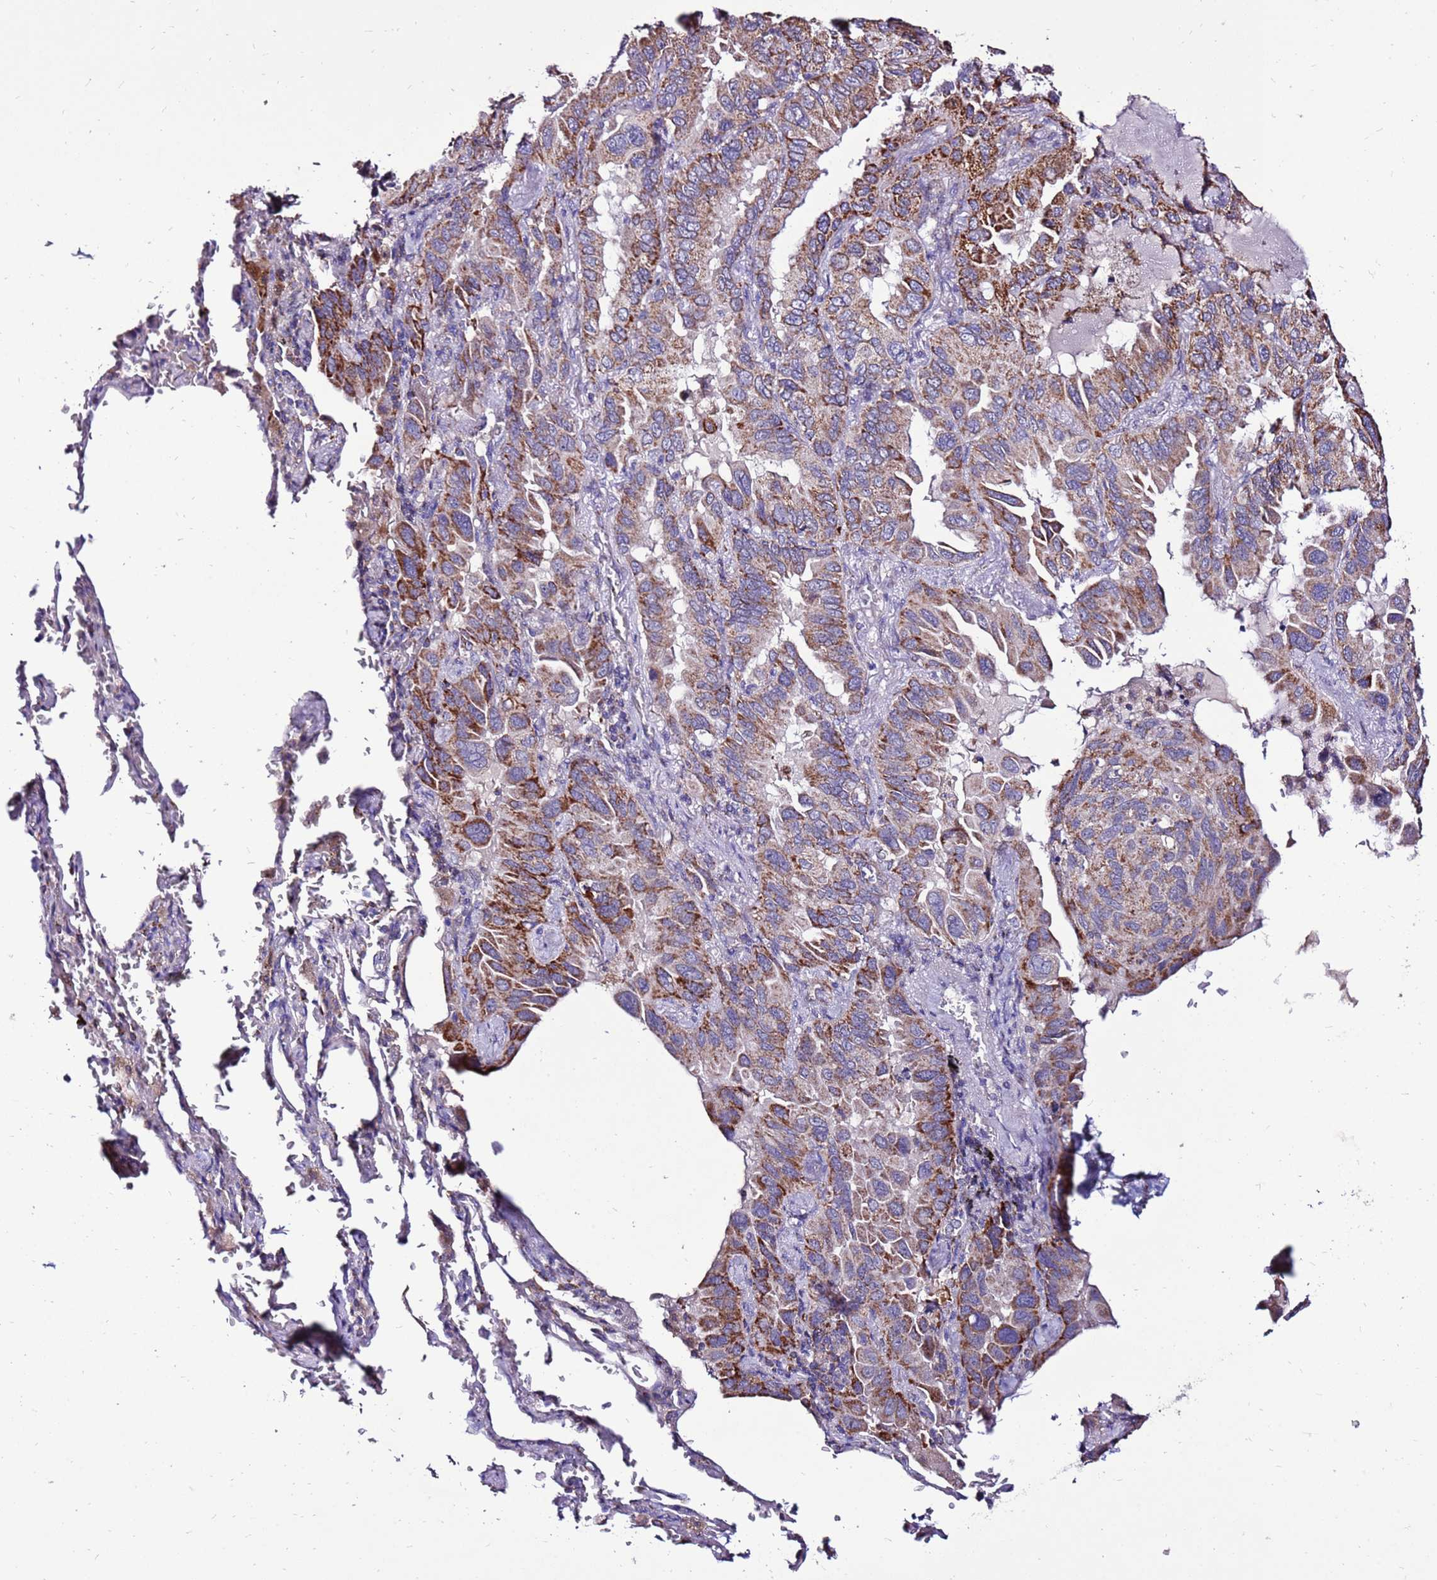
{"staining": {"intensity": "moderate", "quantity": ">75%", "location": "cytoplasmic/membranous"}, "tissue": "lung cancer", "cell_type": "Tumor cells", "image_type": "cancer", "snomed": [{"axis": "morphology", "description": "Adenocarcinoma, NOS"}, {"axis": "topography", "description": "Lung"}], "caption": "Immunohistochemical staining of human lung adenocarcinoma displays medium levels of moderate cytoplasmic/membranous protein expression in about >75% of tumor cells.", "gene": "SPSB3", "patient": {"sex": "male", "age": 64}}